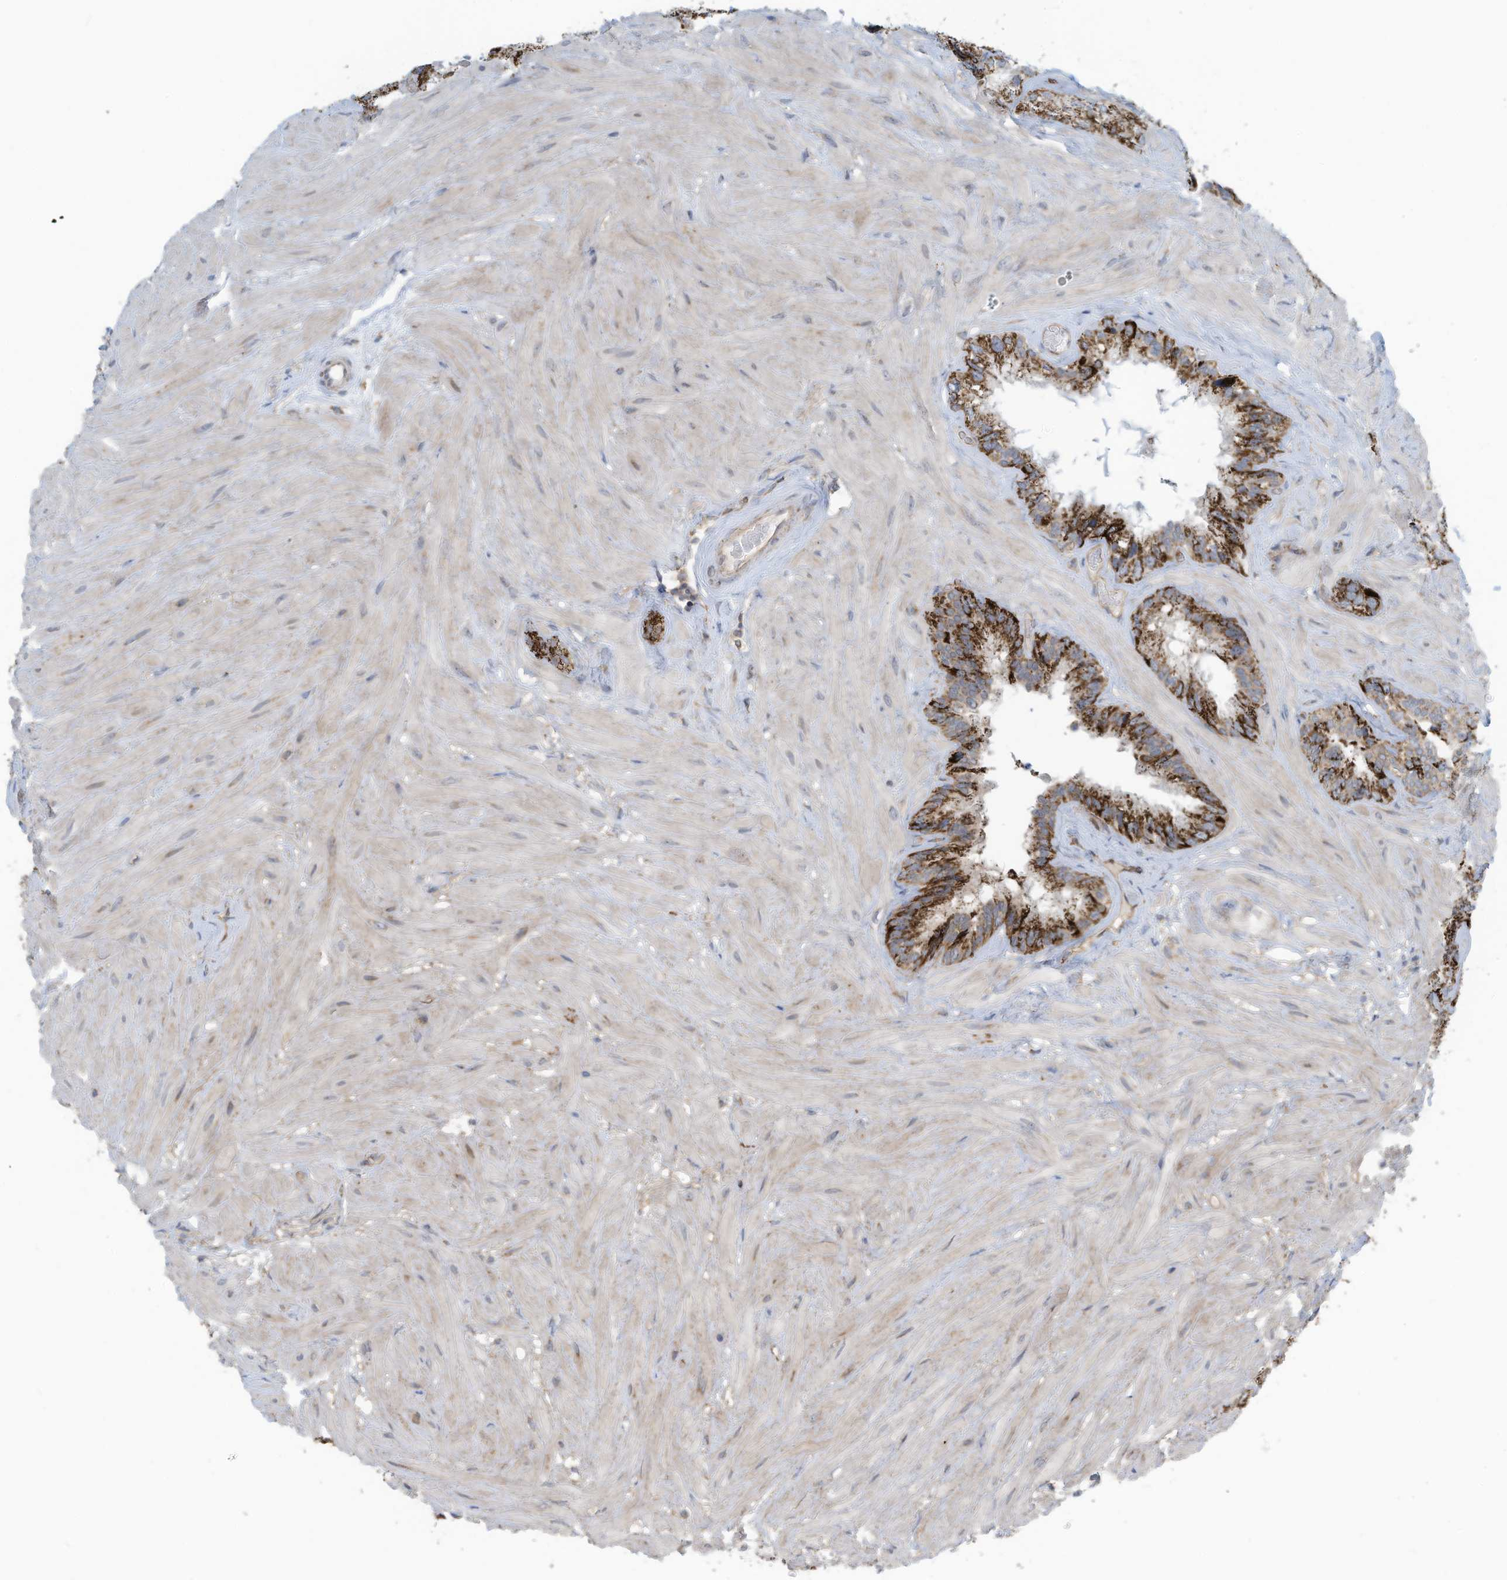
{"staining": {"intensity": "strong", "quantity": ">75%", "location": "cytoplasmic/membranous"}, "tissue": "seminal vesicle", "cell_type": "Glandular cells", "image_type": "normal", "snomed": [{"axis": "morphology", "description": "Normal tissue, NOS"}, {"axis": "topography", "description": "Prostate"}, {"axis": "topography", "description": "Seminal veicle"}], "caption": "Strong cytoplasmic/membranous protein staining is present in about >75% of glandular cells in seminal vesicle.", "gene": "METTL6", "patient": {"sex": "male", "age": 68}}